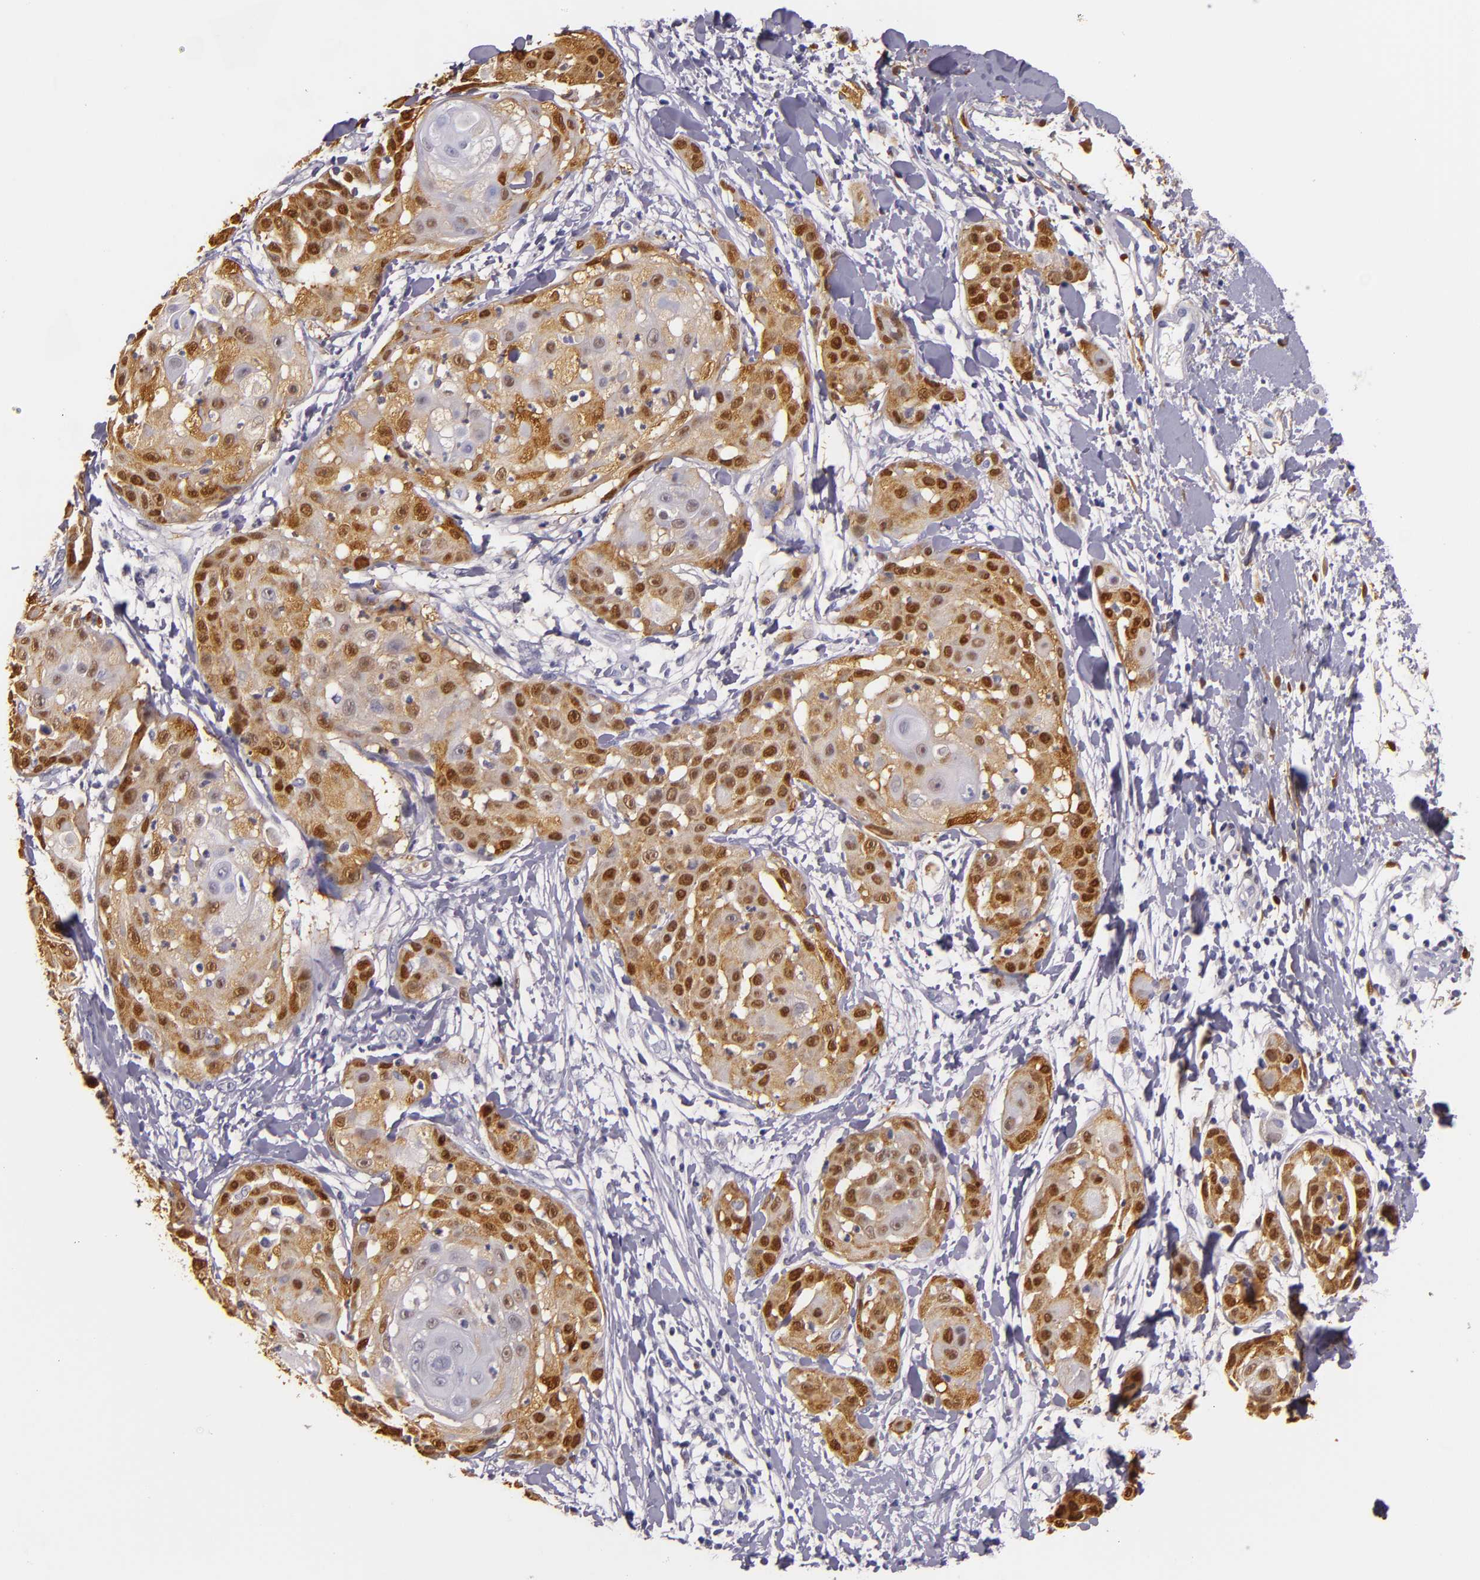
{"staining": {"intensity": "strong", "quantity": ">75%", "location": "nuclear"}, "tissue": "skin cancer", "cell_type": "Tumor cells", "image_type": "cancer", "snomed": [{"axis": "morphology", "description": "Squamous cell carcinoma, NOS"}, {"axis": "topography", "description": "Skin"}], "caption": "Protein expression analysis of human skin cancer (squamous cell carcinoma) reveals strong nuclear positivity in approximately >75% of tumor cells.", "gene": "MT1A", "patient": {"sex": "female", "age": 57}}